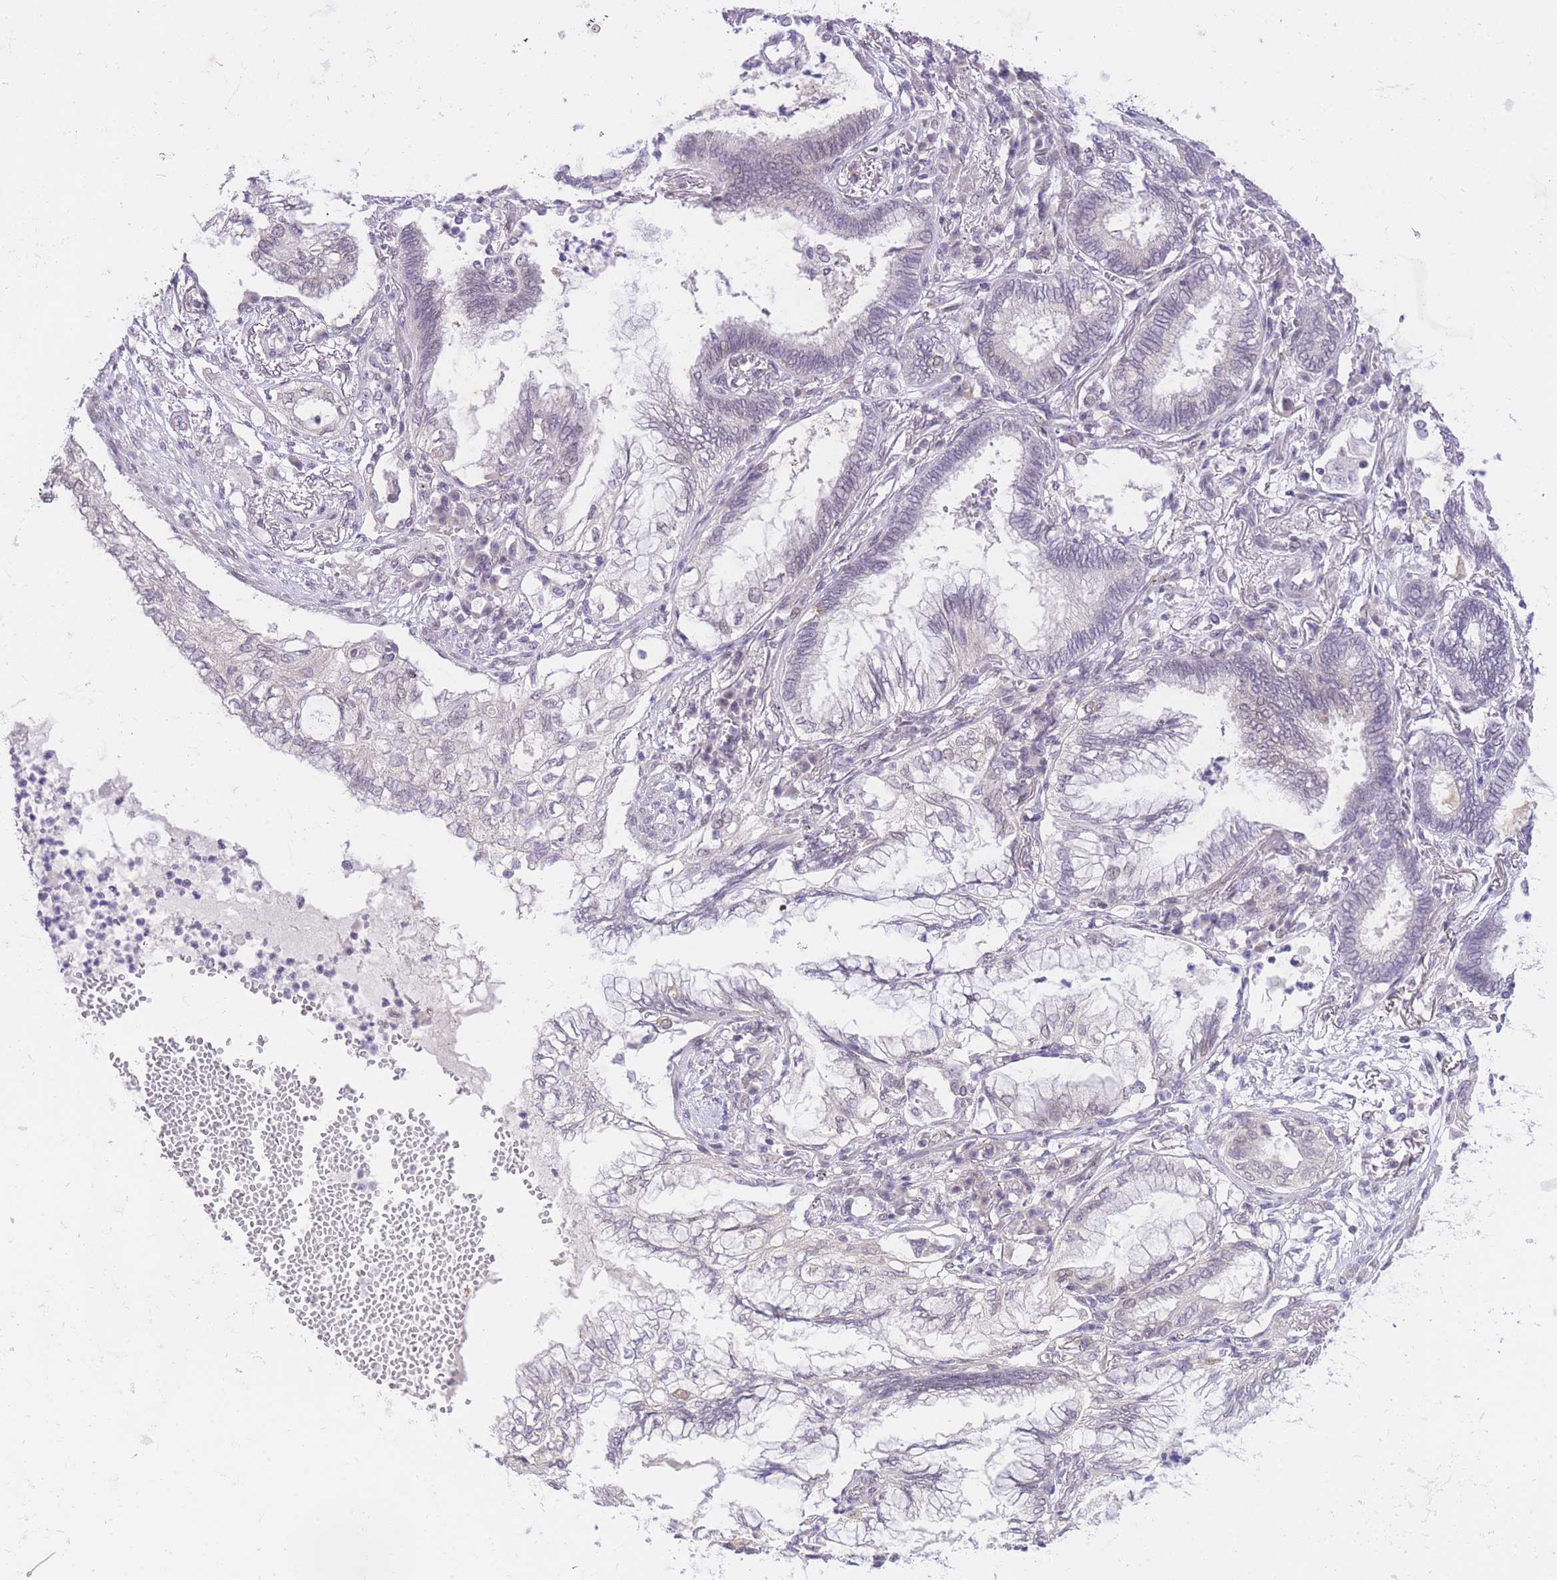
{"staining": {"intensity": "negative", "quantity": "none", "location": "none"}, "tissue": "lung cancer", "cell_type": "Tumor cells", "image_type": "cancer", "snomed": [{"axis": "morphology", "description": "Adenocarcinoma, NOS"}, {"axis": "topography", "description": "Lung"}], "caption": "Immunohistochemistry (IHC) photomicrograph of human lung cancer stained for a protein (brown), which displays no expression in tumor cells. Nuclei are stained in blue.", "gene": "STK39", "patient": {"sex": "female", "age": 70}}